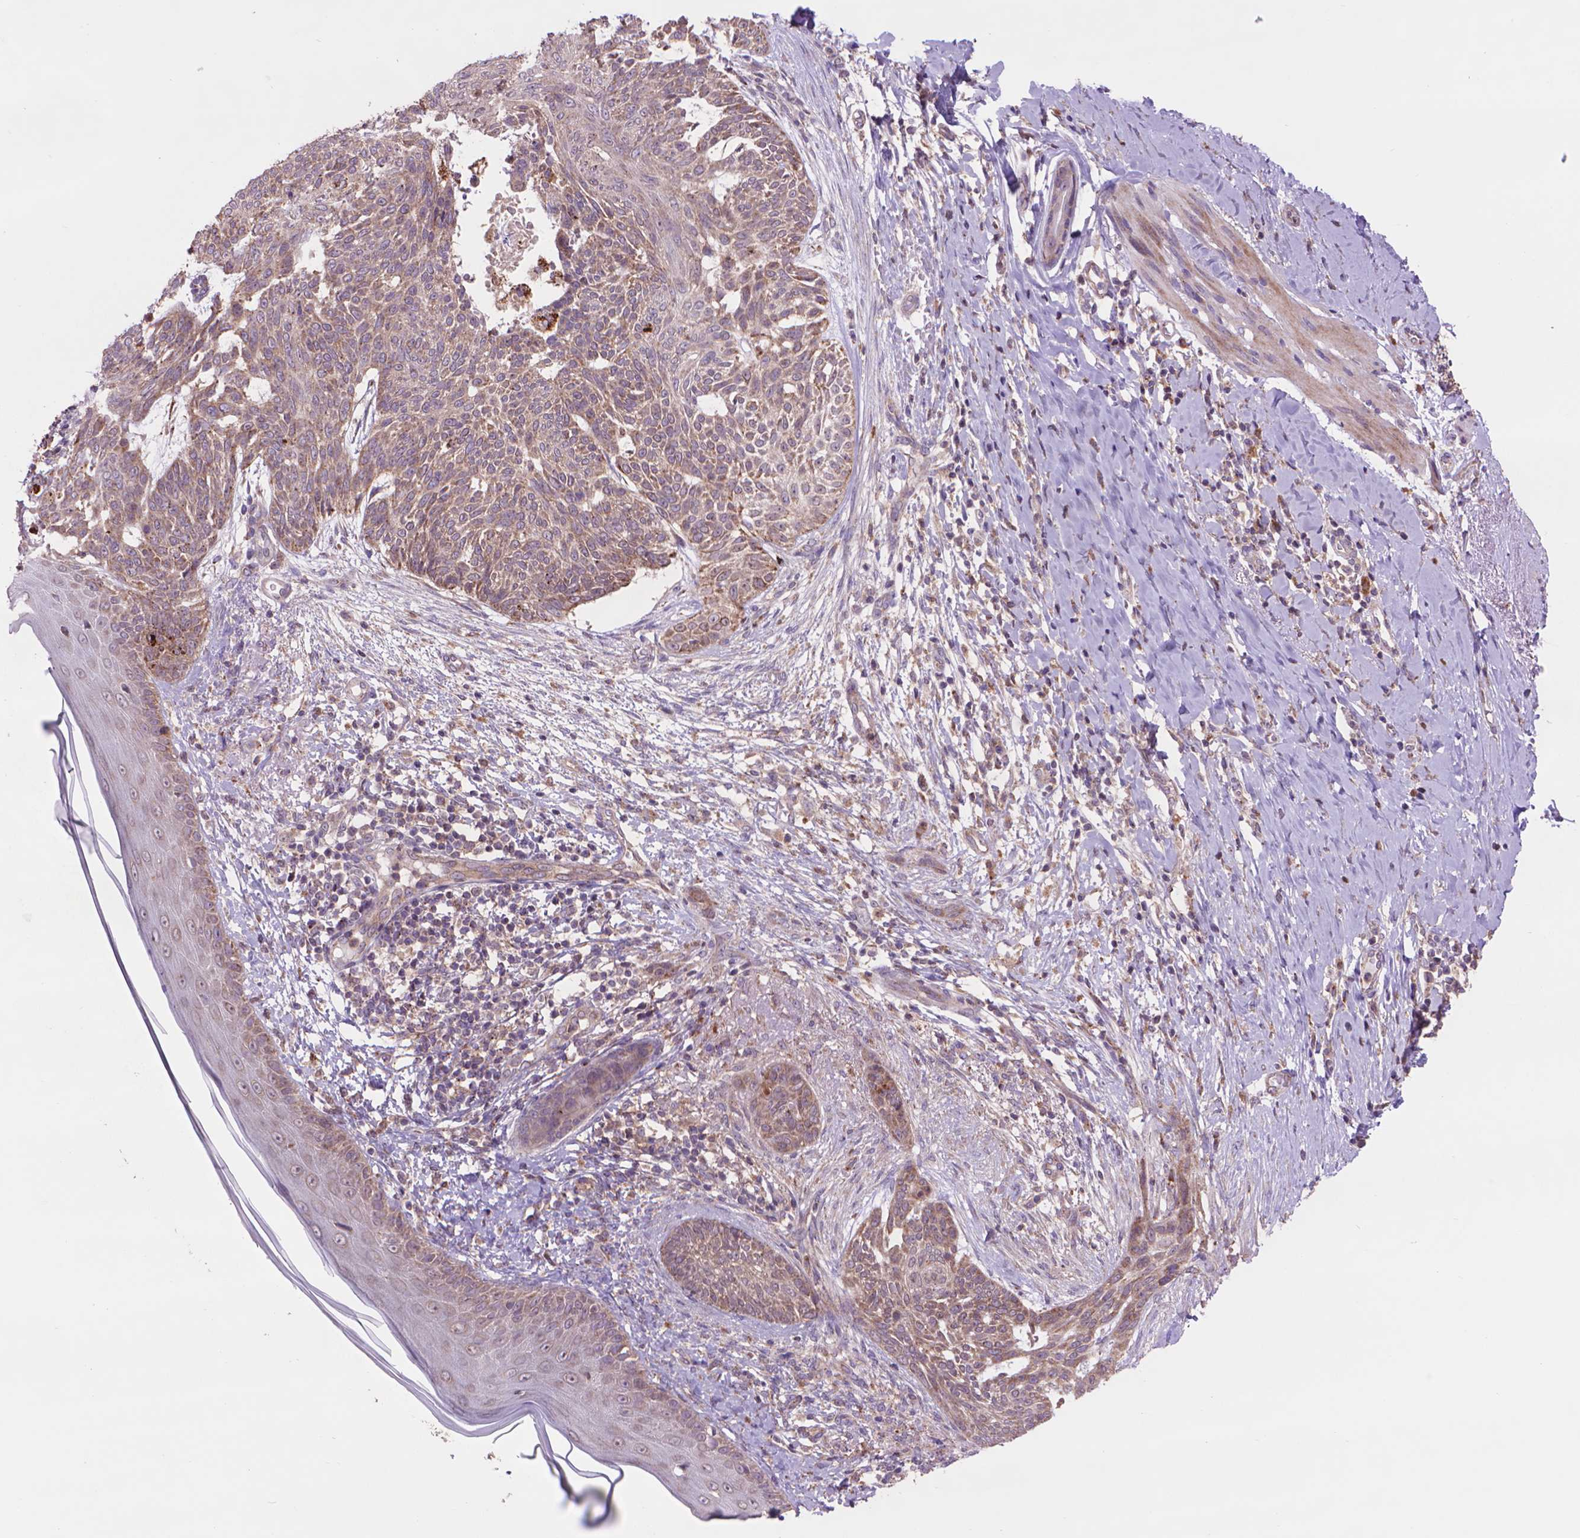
{"staining": {"intensity": "weak", "quantity": ">75%", "location": "cytoplasmic/membranous"}, "tissue": "skin cancer", "cell_type": "Tumor cells", "image_type": "cancer", "snomed": [{"axis": "morphology", "description": "Normal tissue, NOS"}, {"axis": "morphology", "description": "Basal cell carcinoma"}, {"axis": "topography", "description": "Skin"}], "caption": "Immunohistochemistry image of human skin cancer stained for a protein (brown), which exhibits low levels of weak cytoplasmic/membranous positivity in approximately >75% of tumor cells.", "gene": "GLB1", "patient": {"sex": "male", "age": 84}}